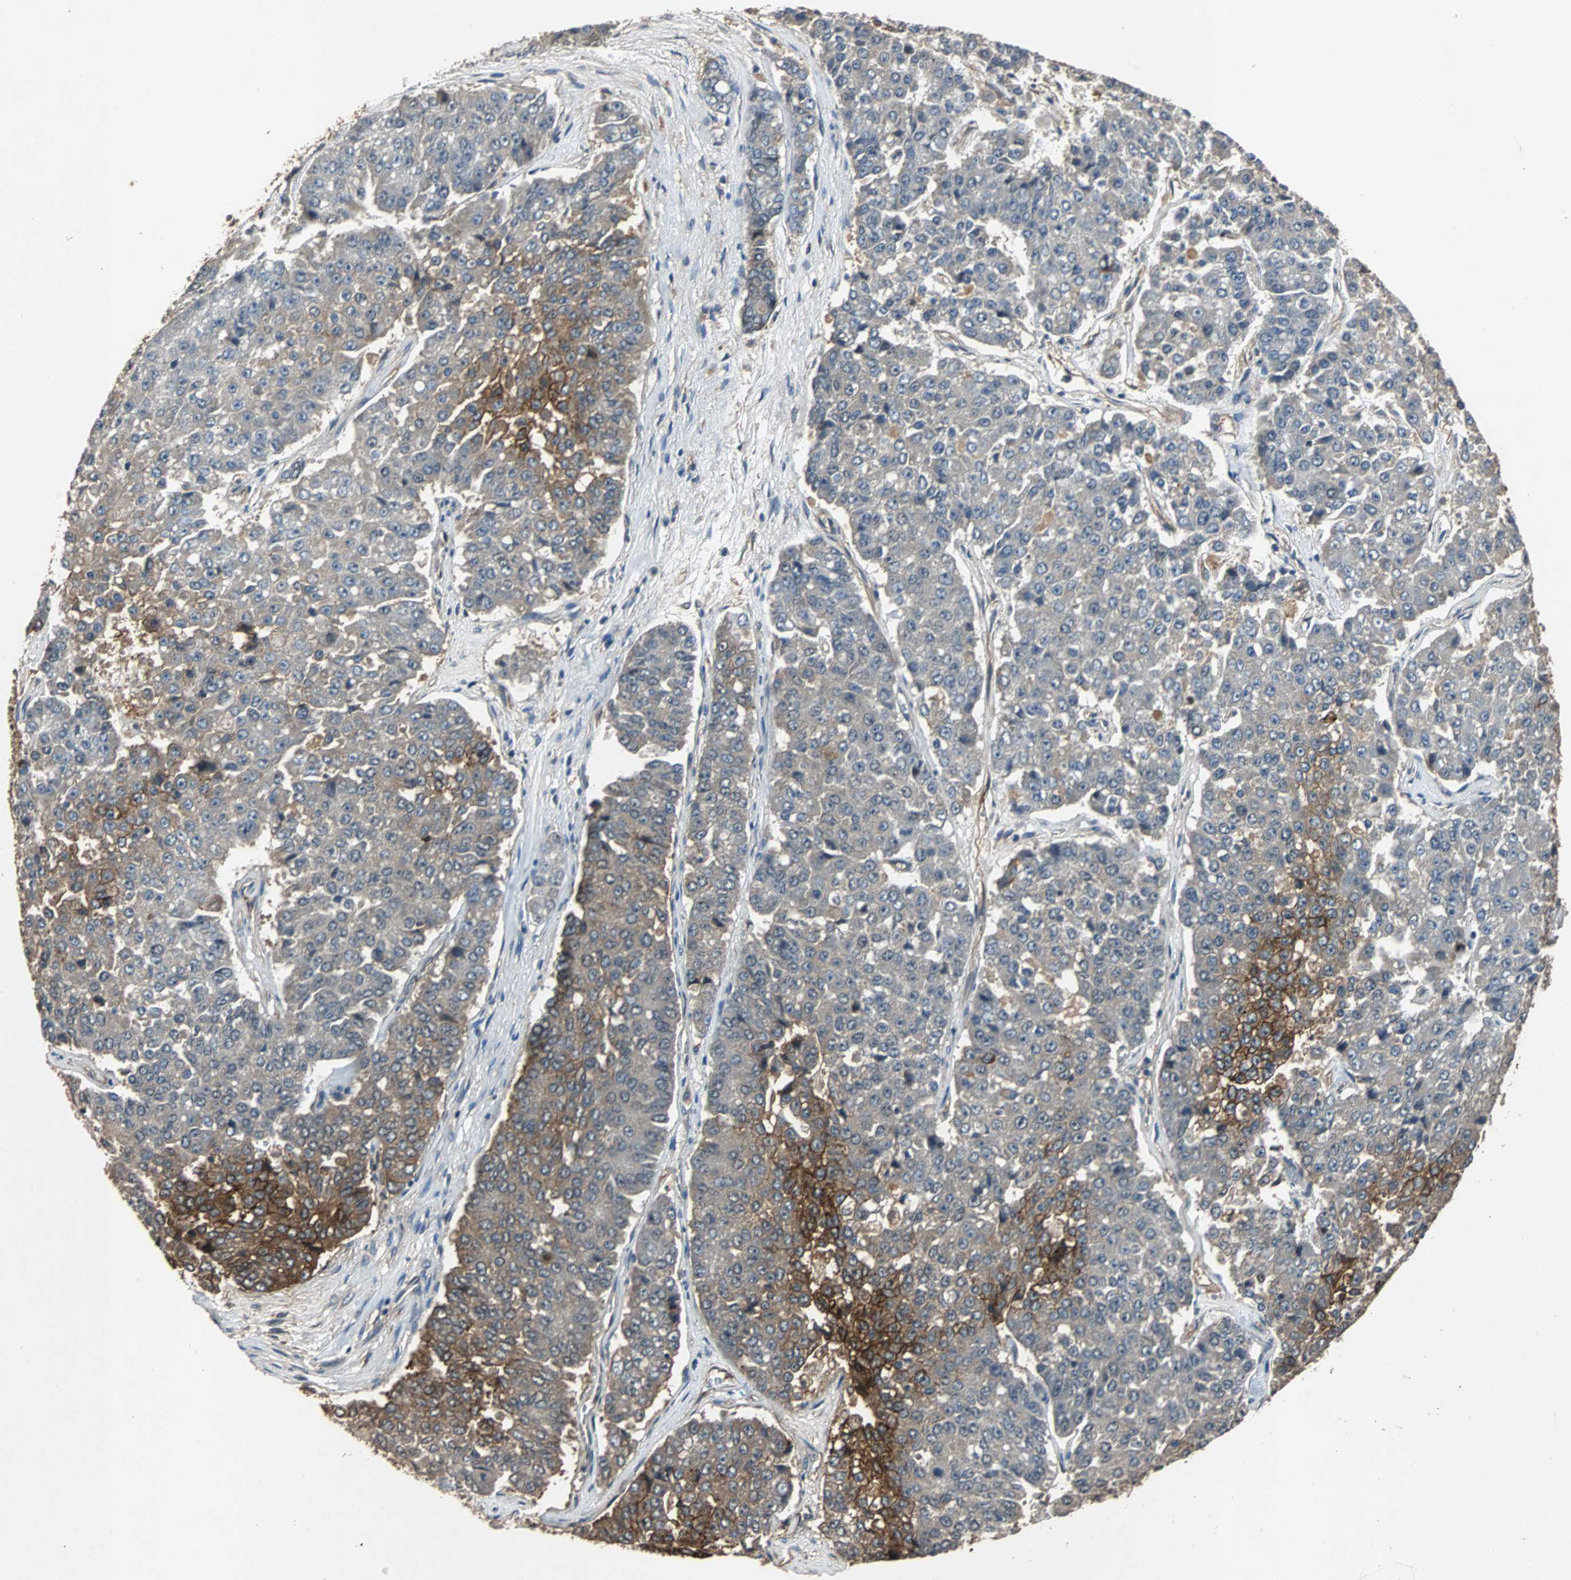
{"staining": {"intensity": "strong", "quantity": "25%-75%", "location": "cytoplasmic/membranous"}, "tissue": "pancreatic cancer", "cell_type": "Tumor cells", "image_type": "cancer", "snomed": [{"axis": "morphology", "description": "Adenocarcinoma, NOS"}, {"axis": "topography", "description": "Pancreas"}], "caption": "This is an image of immunohistochemistry staining of pancreatic cancer (adenocarcinoma), which shows strong positivity in the cytoplasmic/membranous of tumor cells.", "gene": "NDRG1", "patient": {"sex": "male", "age": 50}}